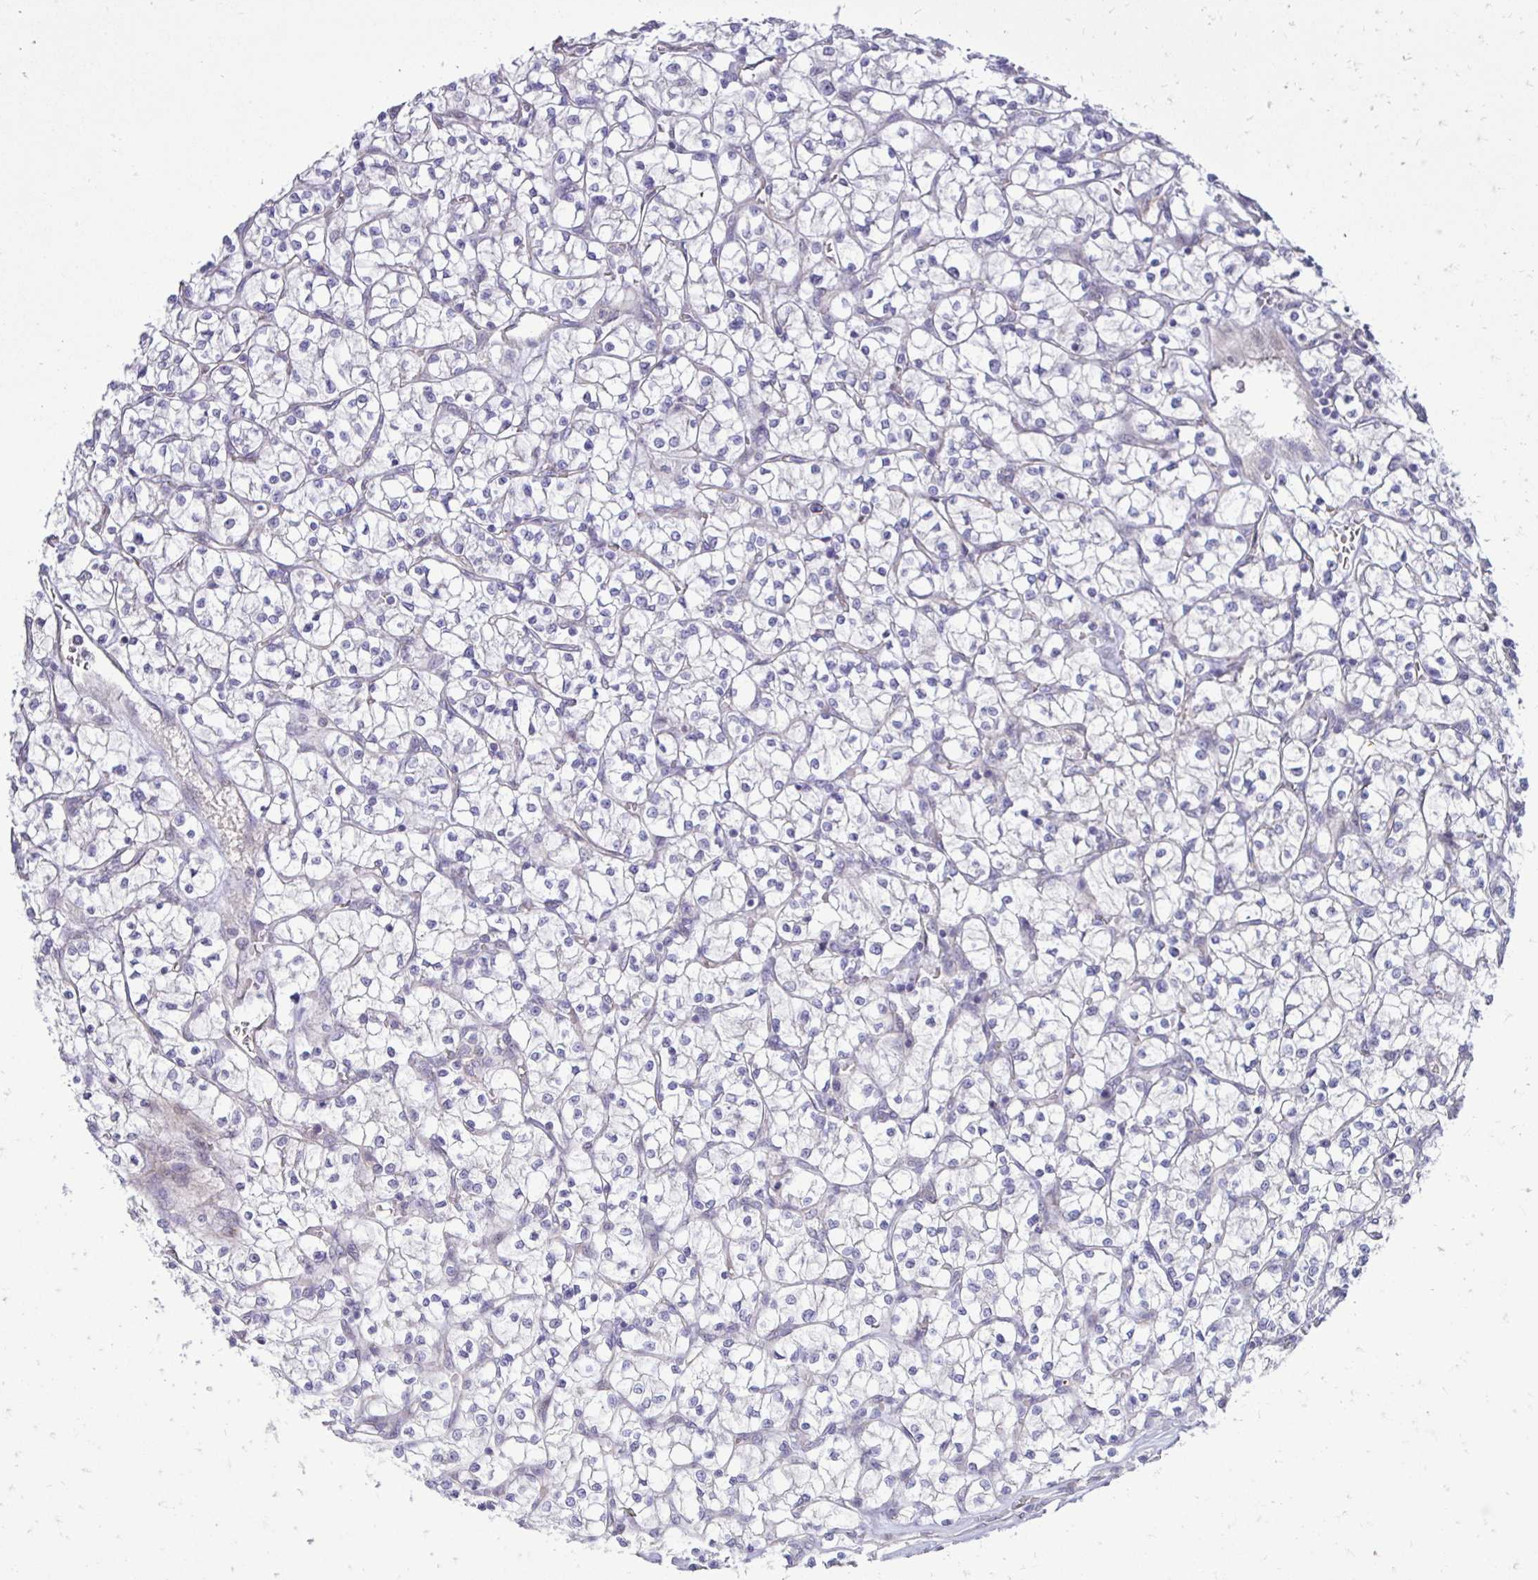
{"staining": {"intensity": "negative", "quantity": "none", "location": "none"}, "tissue": "renal cancer", "cell_type": "Tumor cells", "image_type": "cancer", "snomed": [{"axis": "morphology", "description": "Adenocarcinoma, NOS"}, {"axis": "topography", "description": "Kidney"}], "caption": "IHC of renal adenocarcinoma reveals no positivity in tumor cells.", "gene": "GAS2", "patient": {"sex": "female", "age": 64}}